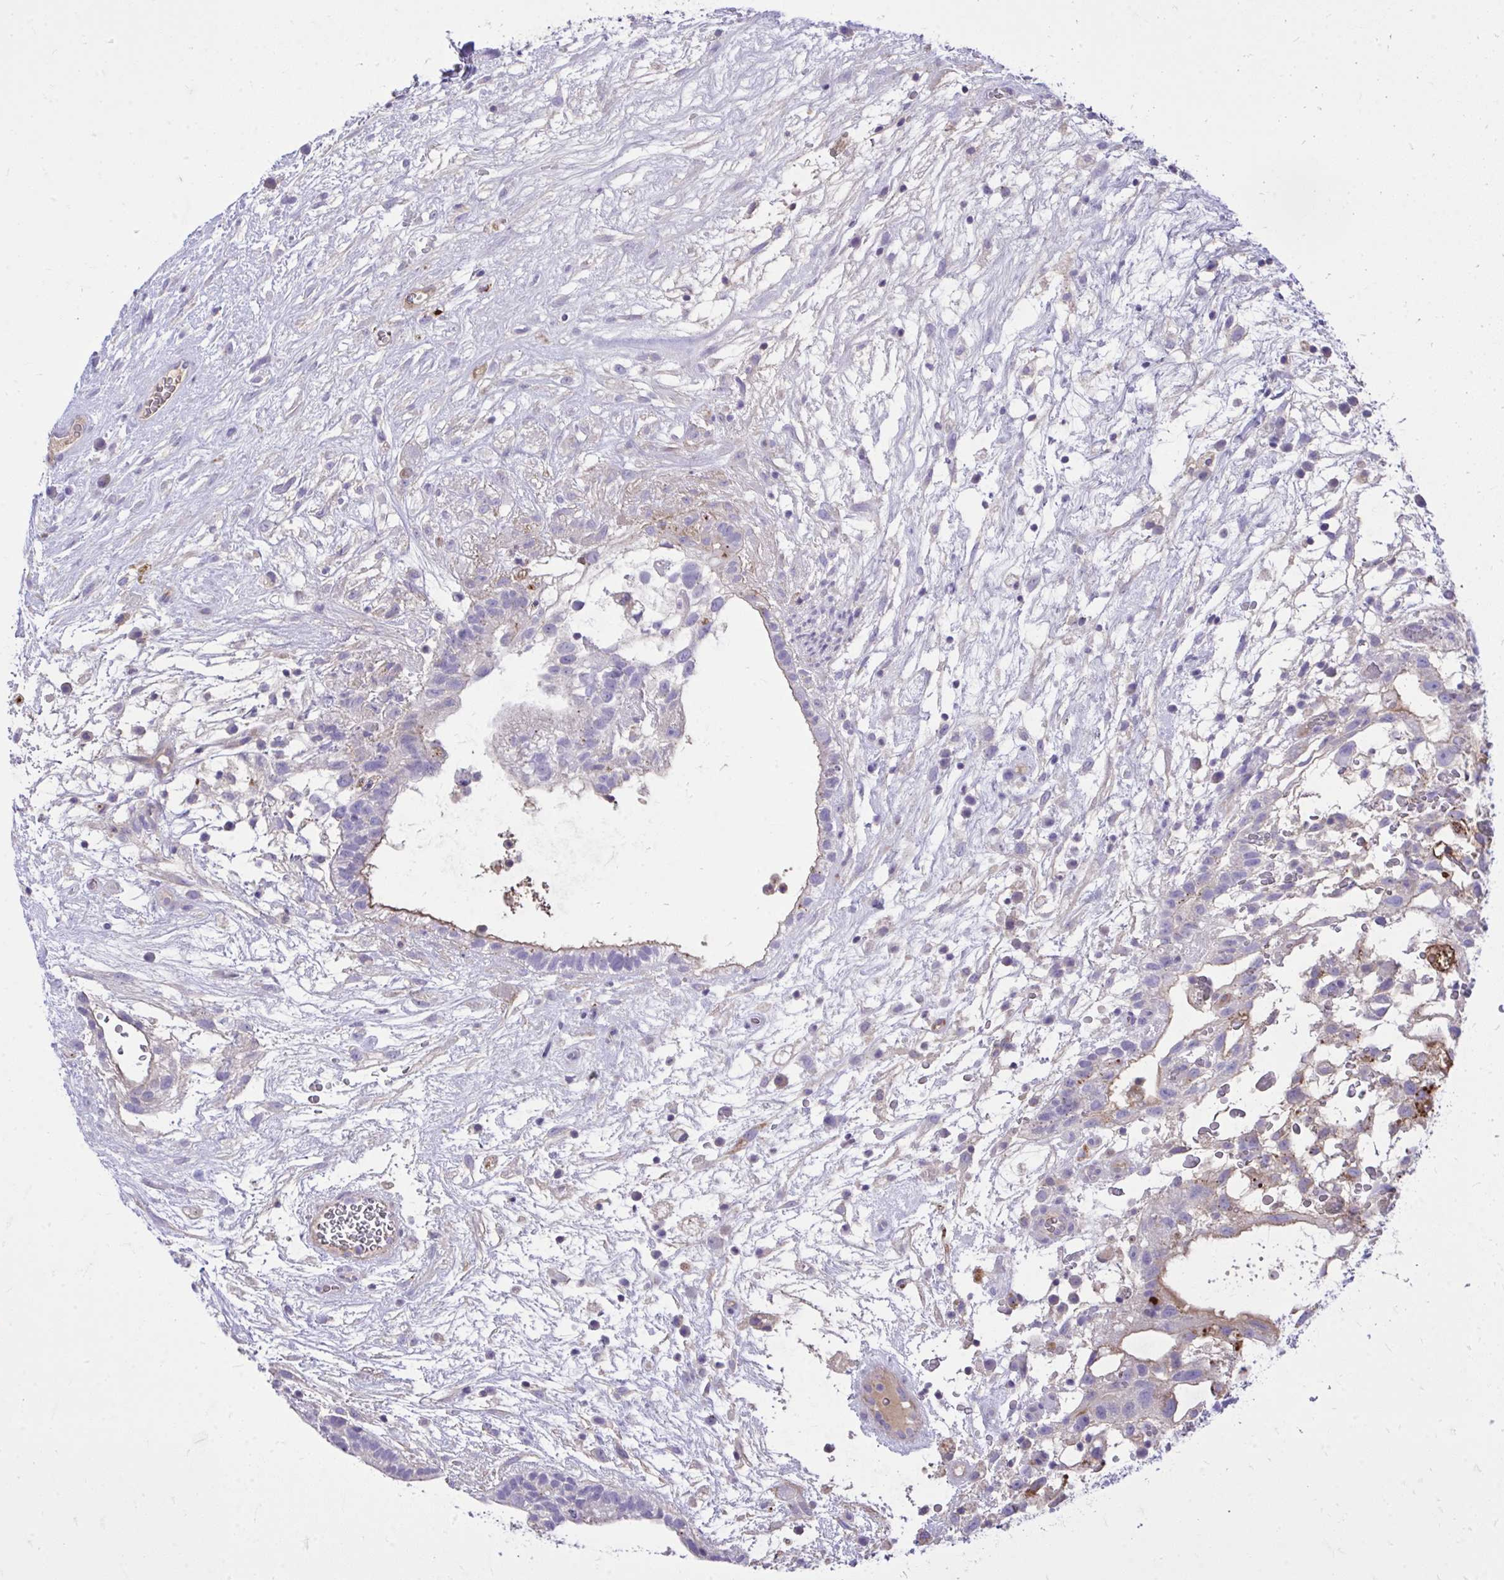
{"staining": {"intensity": "moderate", "quantity": "<25%", "location": "cytoplasmic/membranous"}, "tissue": "testis cancer", "cell_type": "Tumor cells", "image_type": "cancer", "snomed": [{"axis": "morphology", "description": "Normal tissue, NOS"}, {"axis": "morphology", "description": "Carcinoma, Embryonal, NOS"}, {"axis": "topography", "description": "Testis"}], "caption": "A brown stain labels moderate cytoplasmic/membranous staining of a protein in human testis embryonal carcinoma tumor cells. (DAB (3,3'-diaminobenzidine) IHC with brightfield microscopy, high magnification).", "gene": "TP53I11", "patient": {"sex": "male", "age": 32}}